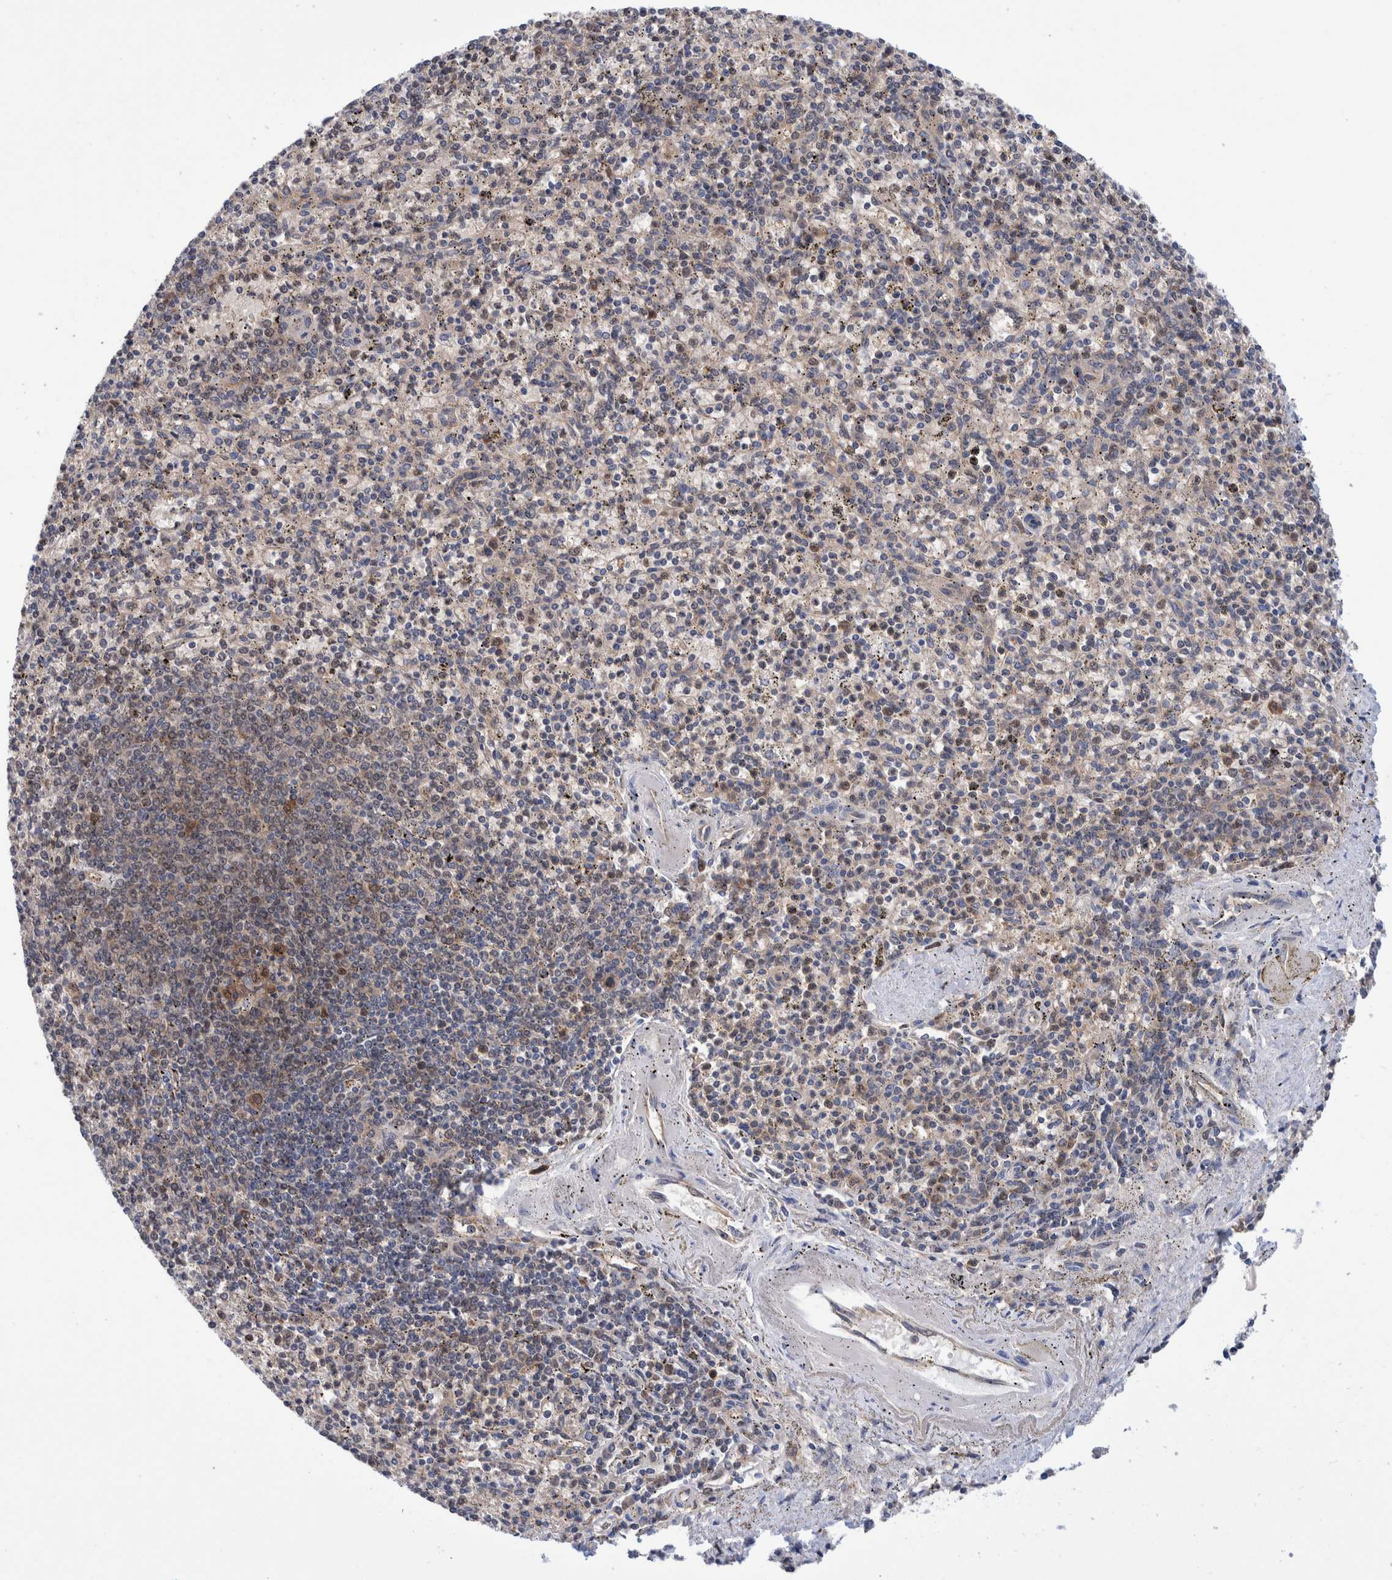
{"staining": {"intensity": "weak", "quantity": "<25%", "location": "cytoplasmic/membranous"}, "tissue": "spleen", "cell_type": "Cells in red pulp", "image_type": "normal", "snomed": [{"axis": "morphology", "description": "Normal tissue, NOS"}, {"axis": "topography", "description": "Spleen"}], "caption": "Protein analysis of benign spleen reveals no significant staining in cells in red pulp. Nuclei are stained in blue.", "gene": "PFAS", "patient": {"sex": "male", "age": 72}}